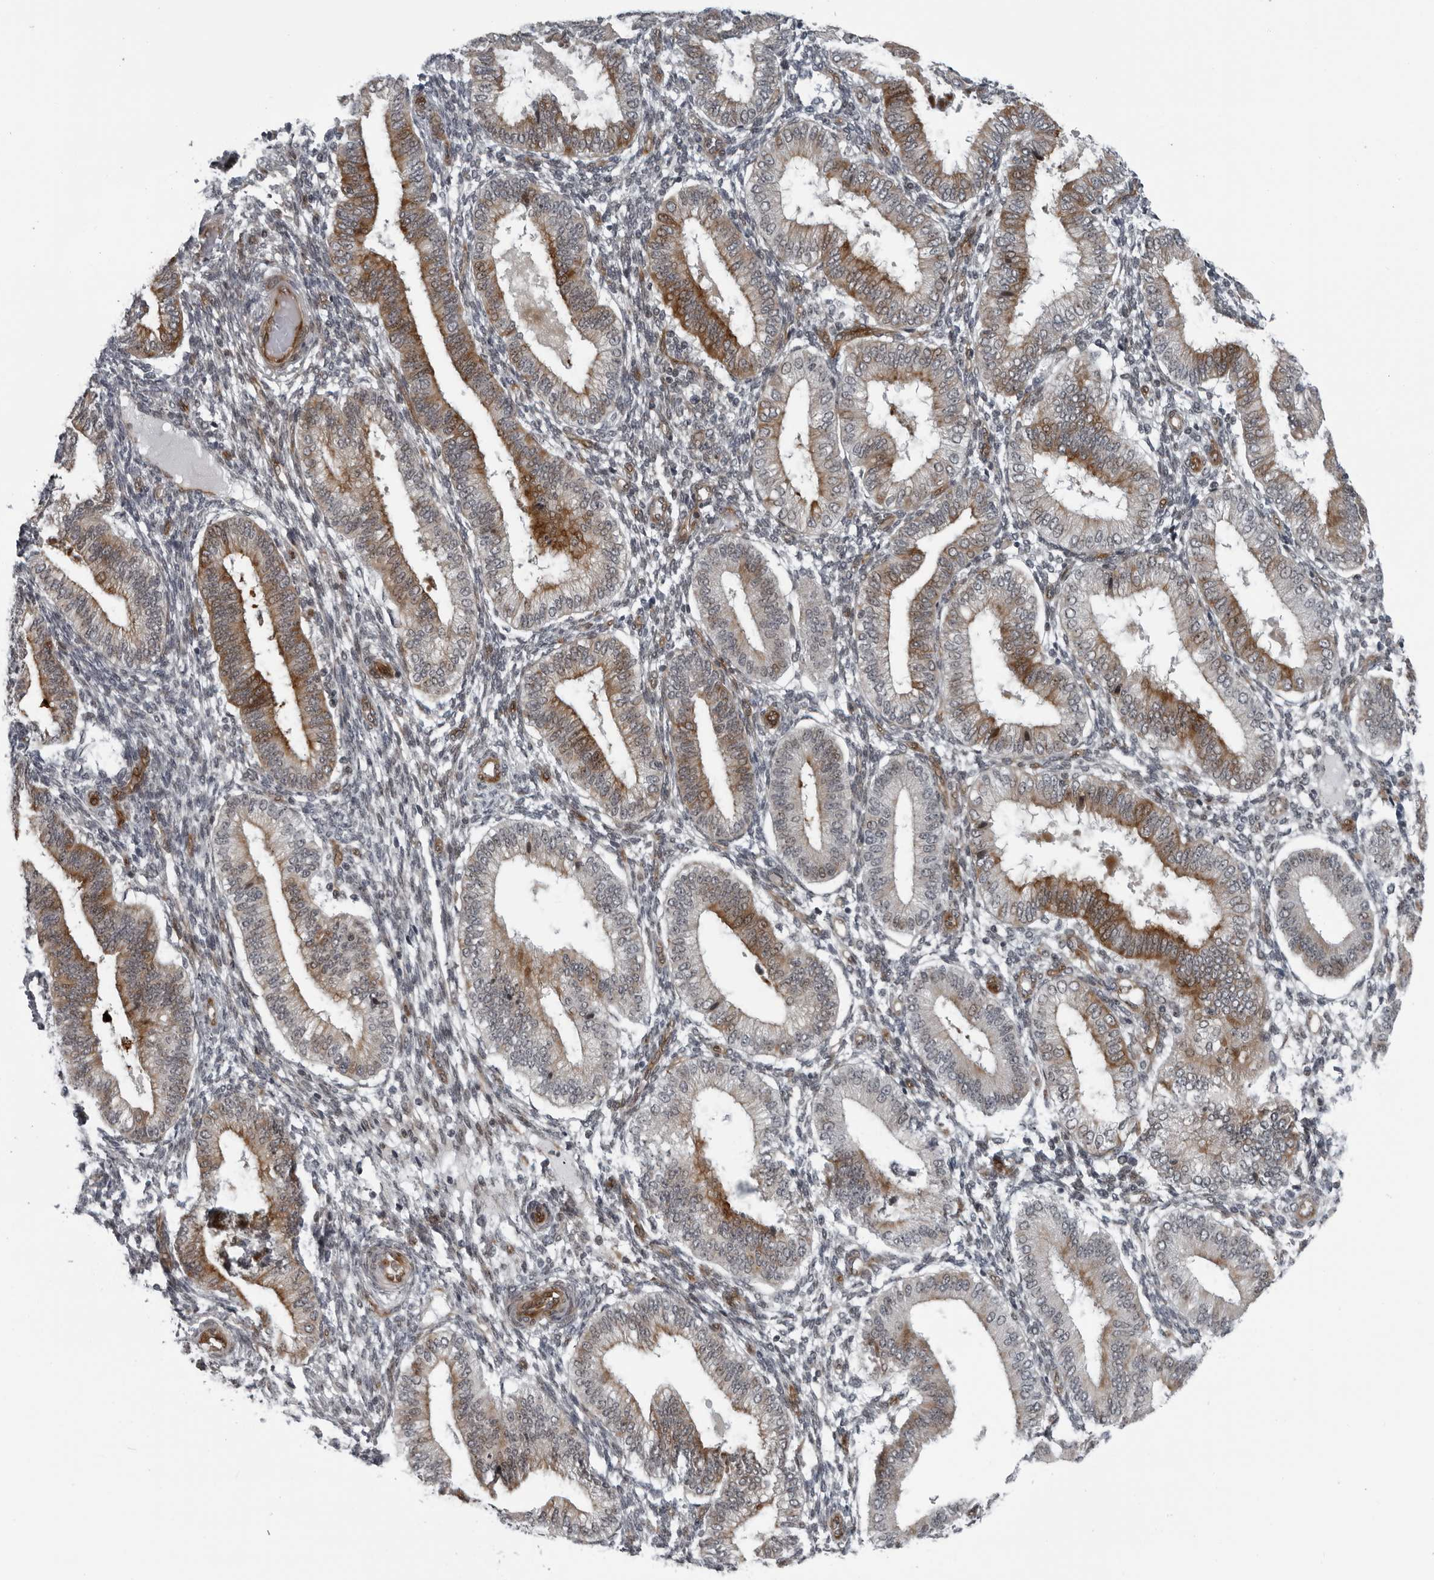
{"staining": {"intensity": "moderate", "quantity": "<25%", "location": "cytoplasmic/membranous"}, "tissue": "endometrium", "cell_type": "Cells in endometrial stroma", "image_type": "normal", "snomed": [{"axis": "morphology", "description": "Normal tissue, NOS"}, {"axis": "topography", "description": "Endometrium"}], "caption": "Cells in endometrial stroma reveal low levels of moderate cytoplasmic/membranous expression in about <25% of cells in benign human endometrium.", "gene": "FAM102B", "patient": {"sex": "female", "age": 39}}